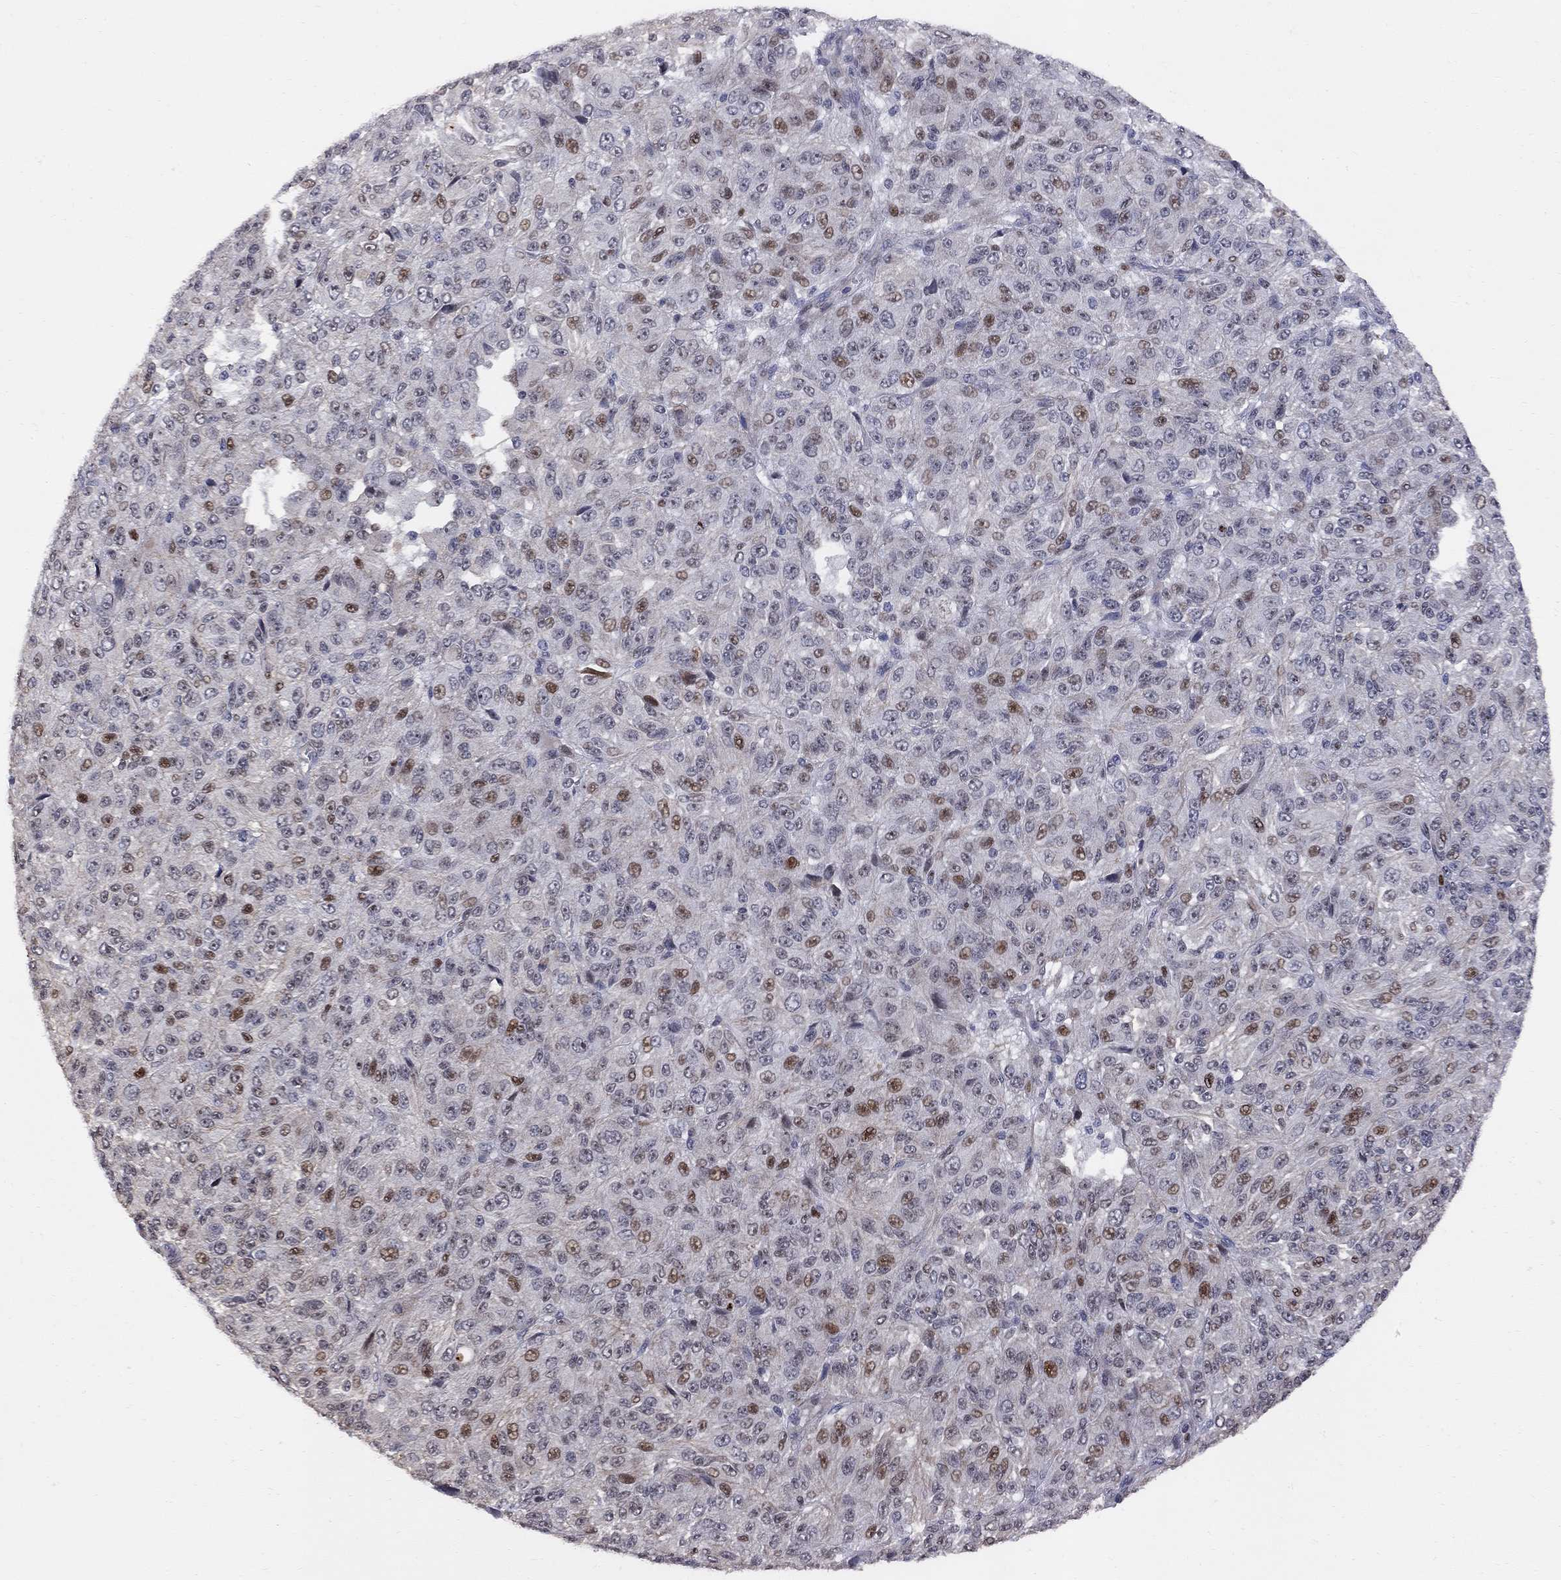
{"staining": {"intensity": "moderate", "quantity": "<25%", "location": "nuclear"}, "tissue": "melanoma", "cell_type": "Tumor cells", "image_type": "cancer", "snomed": [{"axis": "morphology", "description": "Malignant melanoma, Metastatic site"}, {"axis": "topography", "description": "Brain"}], "caption": "The micrograph shows staining of malignant melanoma (metastatic site), revealing moderate nuclear protein expression (brown color) within tumor cells. (IHC, brightfield microscopy, high magnification).", "gene": "DHX33", "patient": {"sex": "female", "age": 56}}